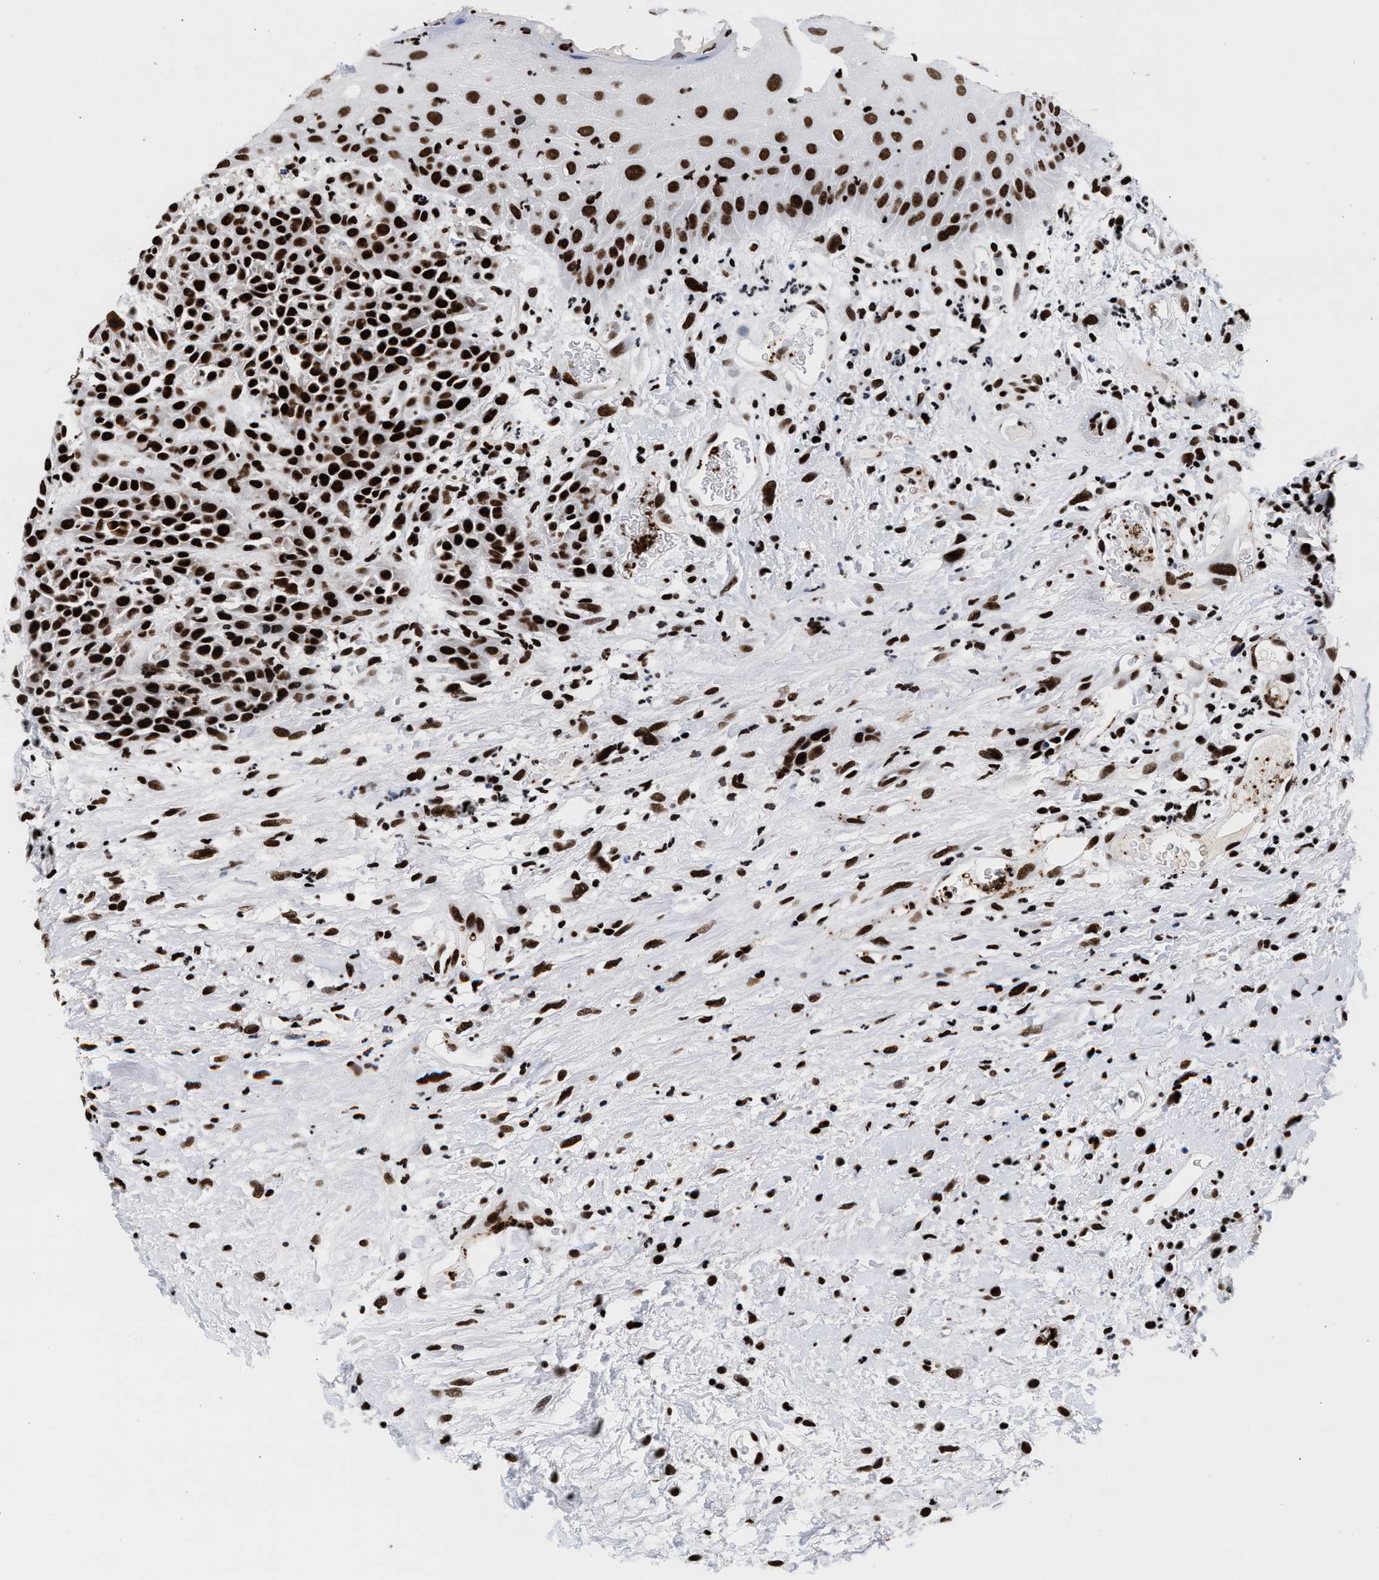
{"staining": {"intensity": "strong", "quantity": ">75%", "location": "nuclear"}, "tissue": "head and neck cancer", "cell_type": "Tumor cells", "image_type": "cancer", "snomed": [{"axis": "morphology", "description": "Normal tissue, NOS"}, {"axis": "morphology", "description": "Squamous cell carcinoma, NOS"}, {"axis": "topography", "description": "Cartilage tissue"}, {"axis": "topography", "description": "Head-Neck"}], "caption": "Strong nuclear positivity is identified in about >75% of tumor cells in head and neck cancer. (Brightfield microscopy of DAB IHC at high magnification).", "gene": "RAD21", "patient": {"sex": "male", "age": 62}}